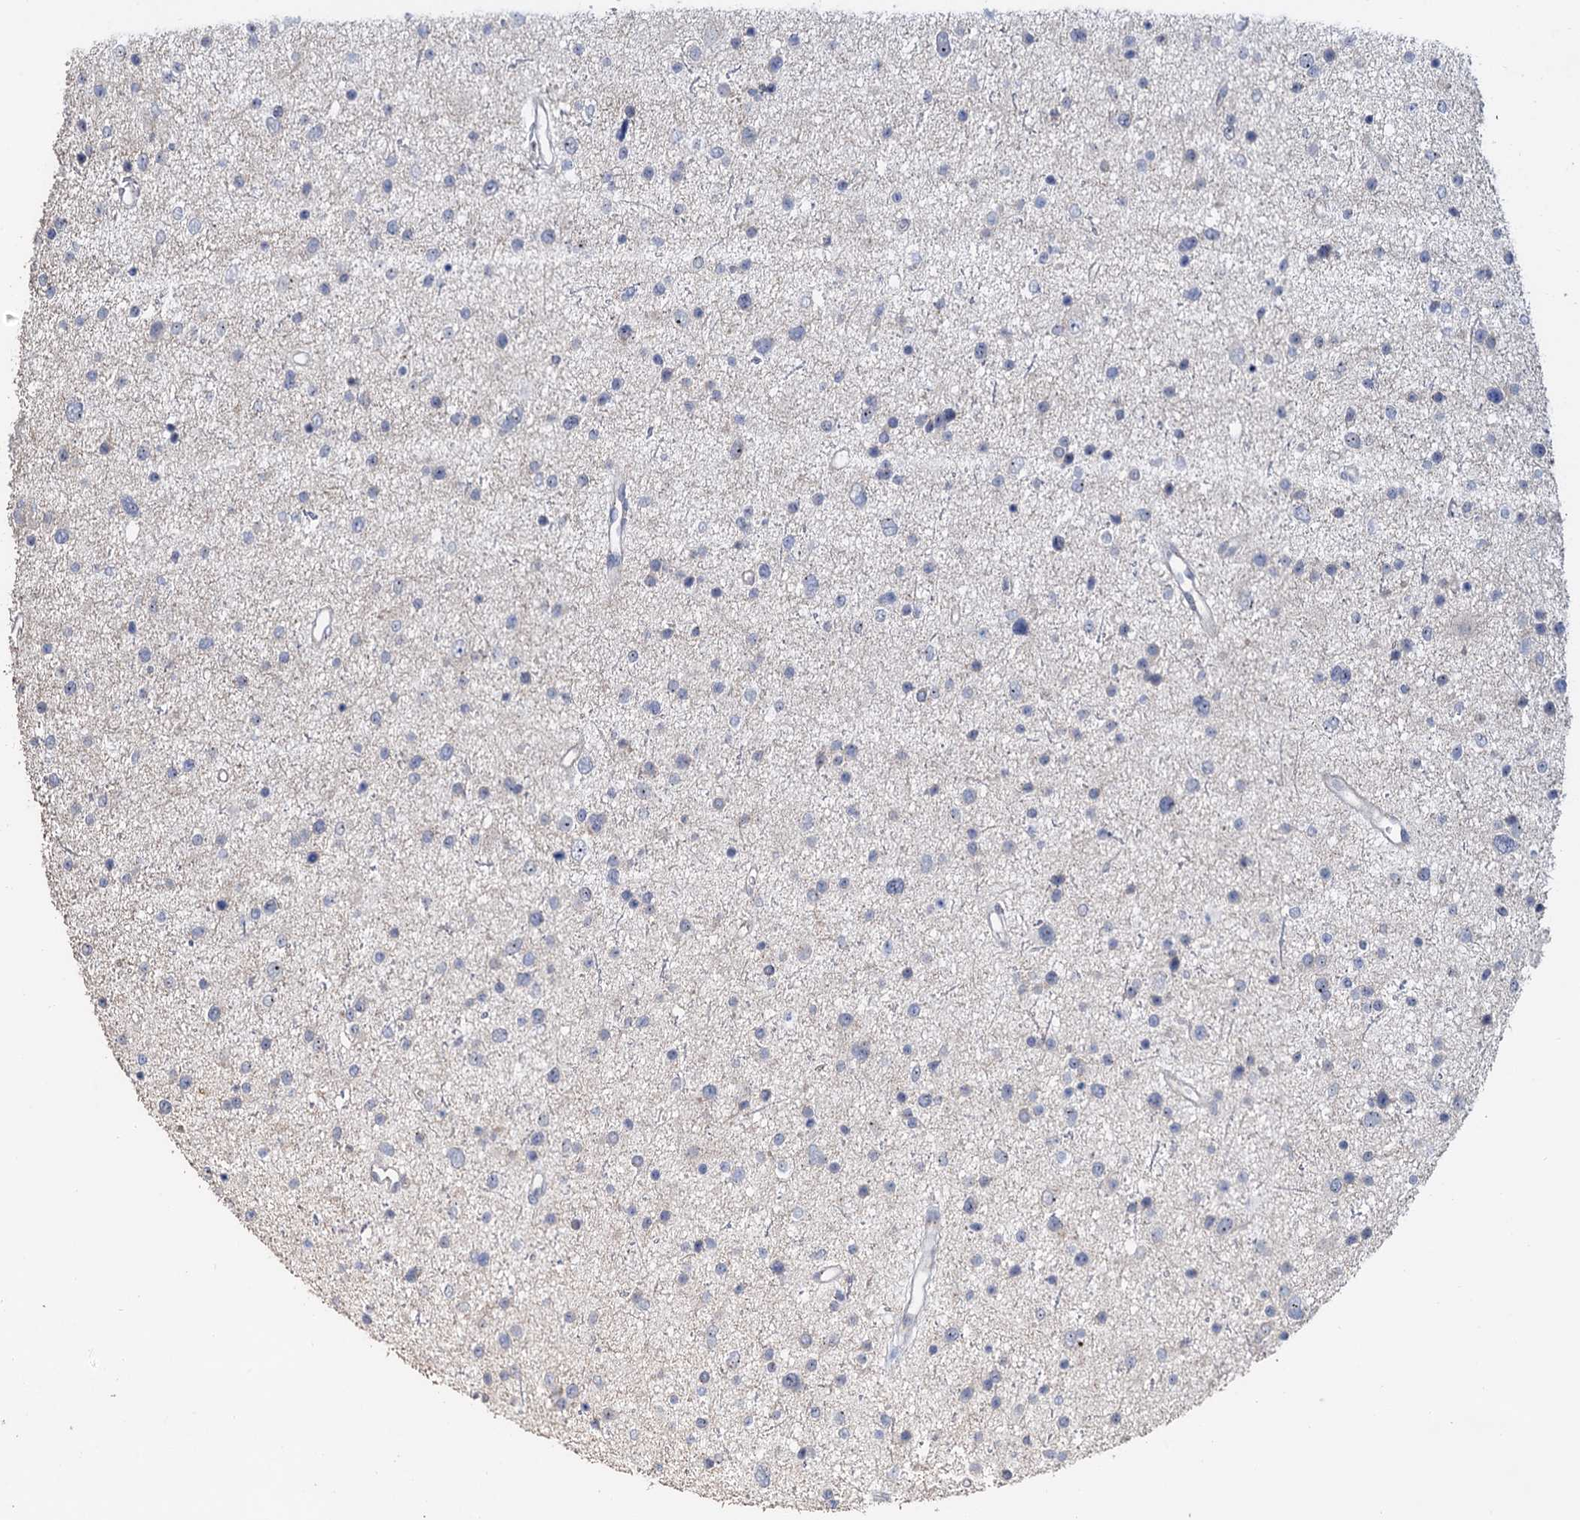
{"staining": {"intensity": "negative", "quantity": "none", "location": "none"}, "tissue": "glioma", "cell_type": "Tumor cells", "image_type": "cancer", "snomed": [{"axis": "morphology", "description": "Glioma, malignant, Low grade"}, {"axis": "topography", "description": "Brain"}], "caption": "Immunohistochemical staining of malignant low-grade glioma reveals no significant staining in tumor cells.", "gene": "C2CD3", "patient": {"sex": "female", "age": 37}}